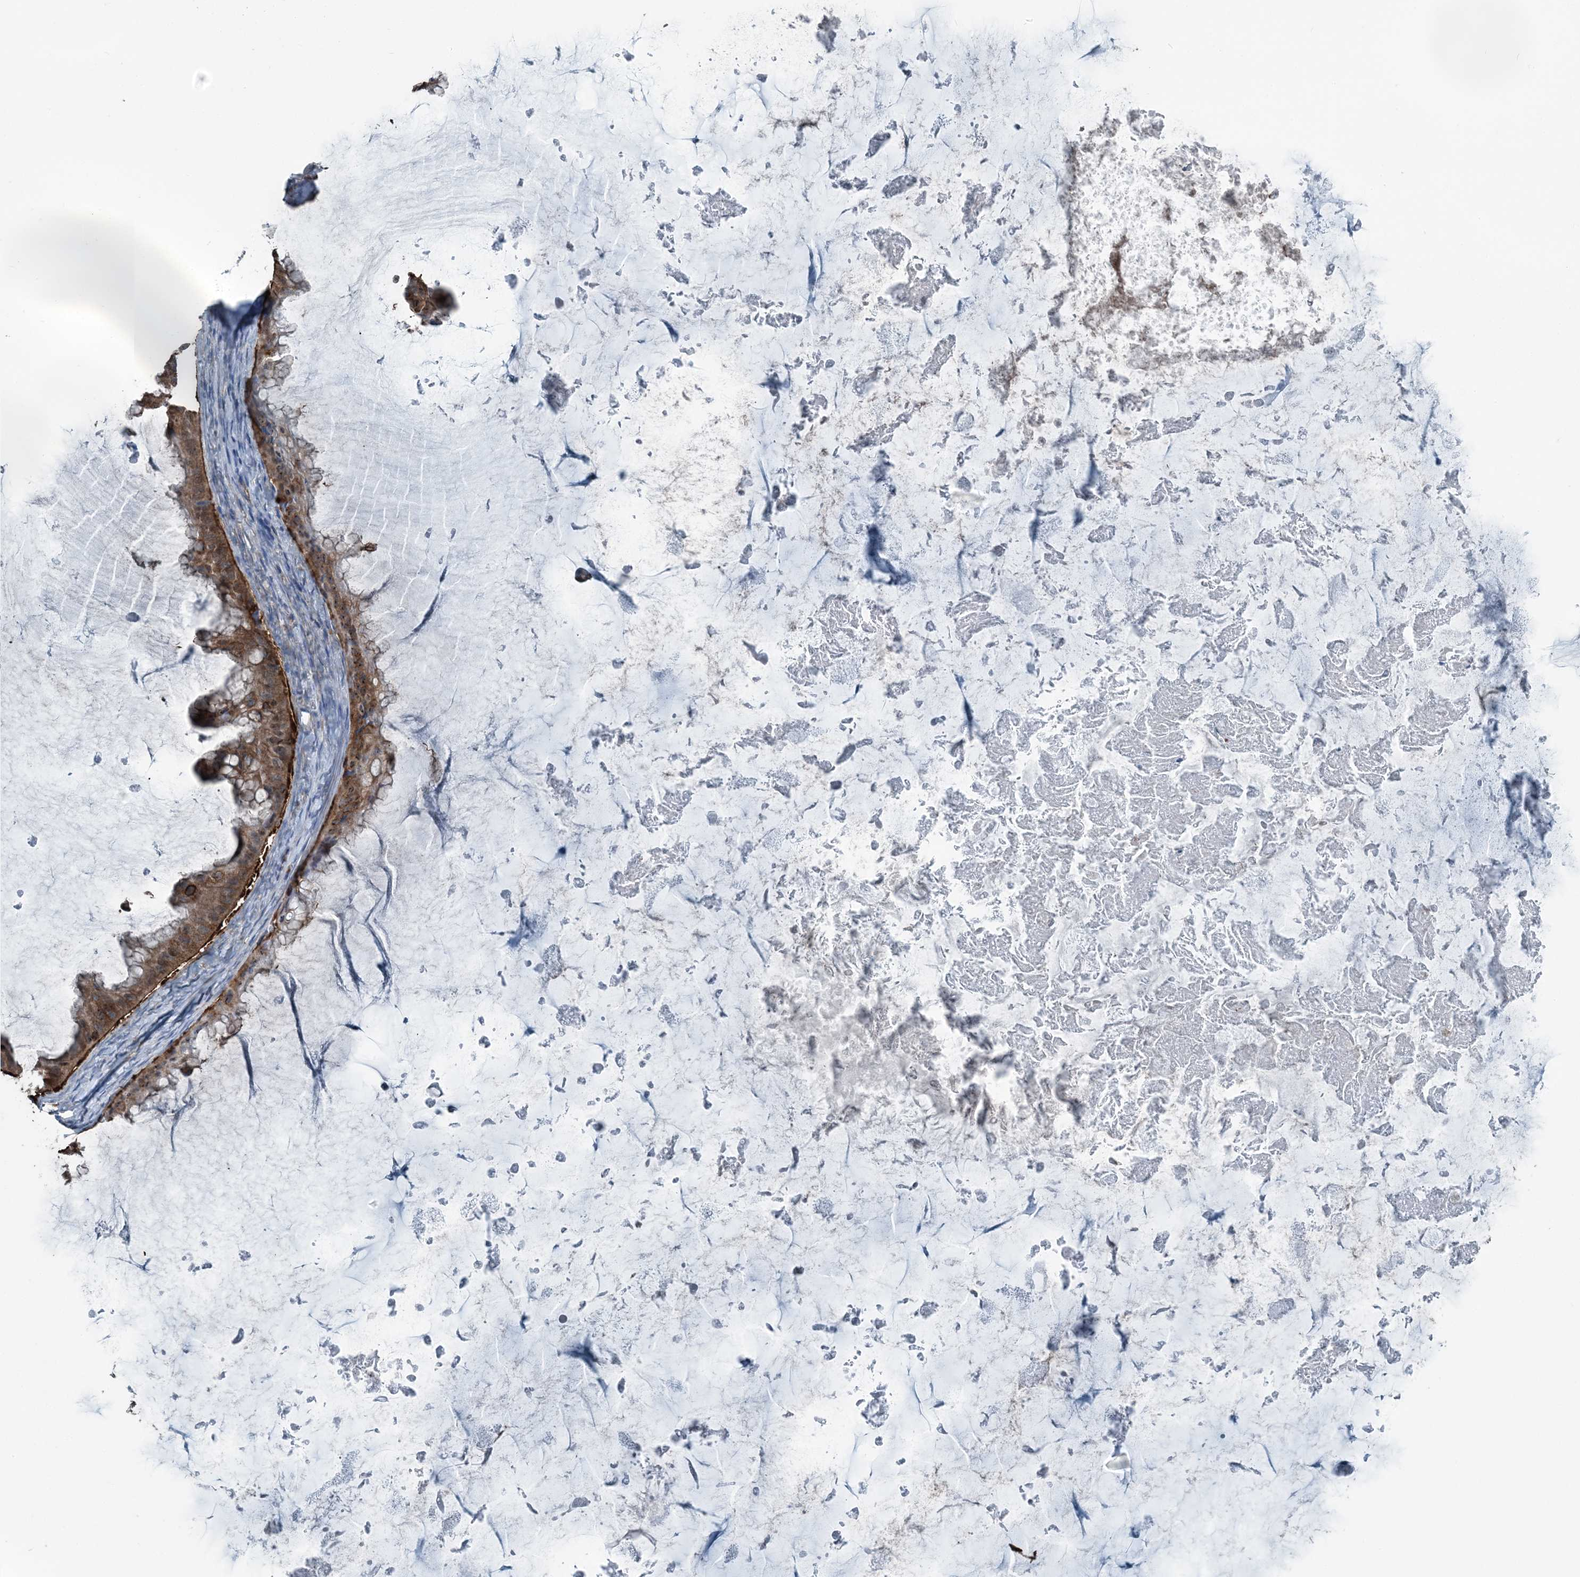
{"staining": {"intensity": "moderate", "quantity": ">75%", "location": "cytoplasmic/membranous"}, "tissue": "ovarian cancer", "cell_type": "Tumor cells", "image_type": "cancer", "snomed": [{"axis": "morphology", "description": "Cystadenocarcinoma, mucinous, NOS"}, {"axis": "topography", "description": "Ovary"}], "caption": "Protein expression analysis of ovarian cancer (mucinous cystadenocarcinoma) displays moderate cytoplasmic/membranous expression in approximately >75% of tumor cells.", "gene": "CFL1", "patient": {"sex": "female", "age": 61}}